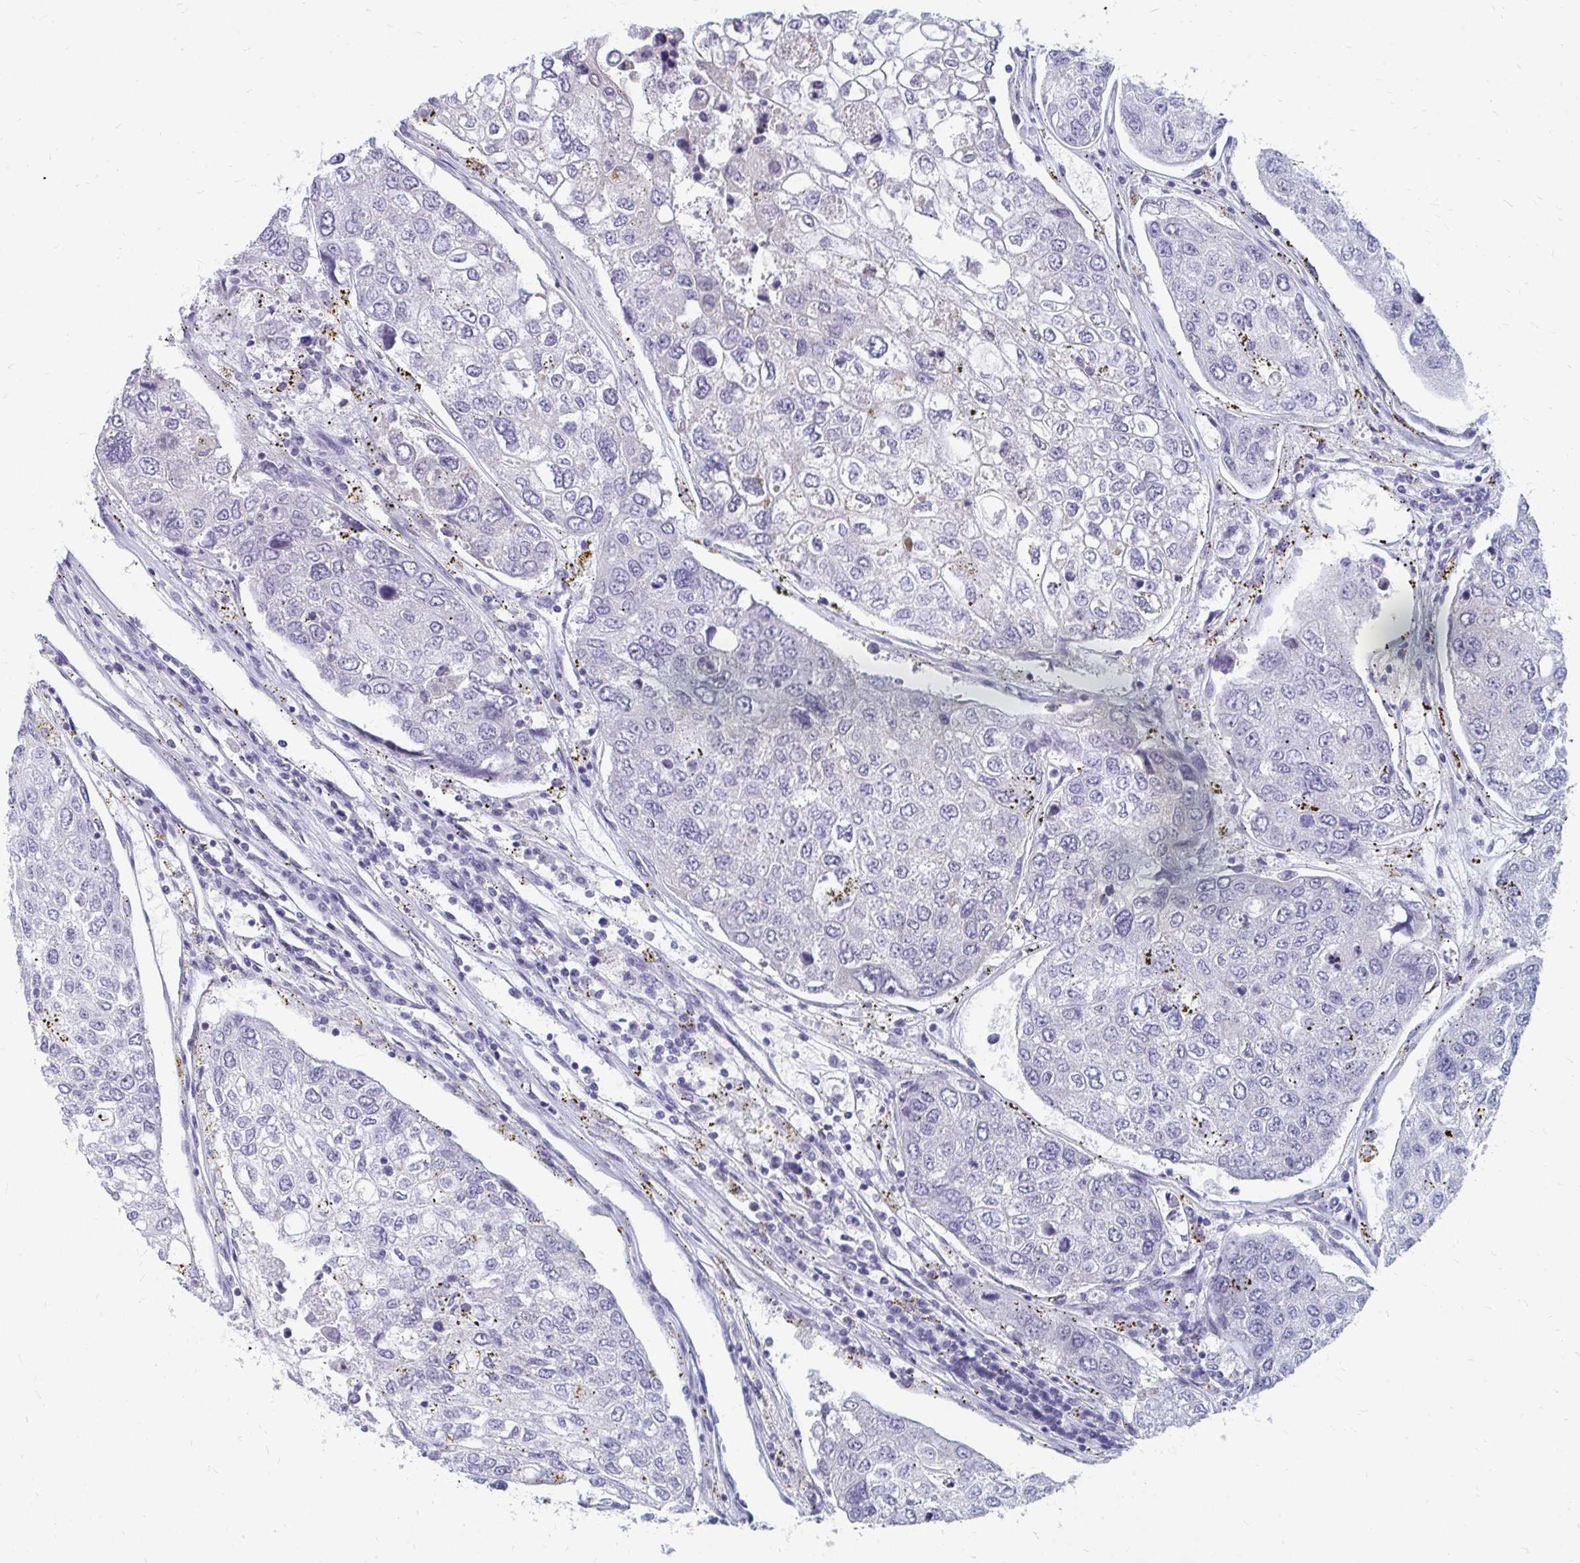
{"staining": {"intensity": "negative", "quantity": "none", "location": "none"}, "tissue": "urothelial cancer", "cell_type": "Tumor cells", "image_type": "cancer", "snomed": [{"axis": "morphology", "description": "Urothelial carcinoma, High grade"}, {"axis": "topography", "description": "Lymph node"}, {"axis": "topography", "description": "Urinary bladder"}], "caption": "Tumor cells show no significant protein staining in urothelial cancer.", "gene": "OR10V1", "patient": {"sex": "male", "age": 51}}